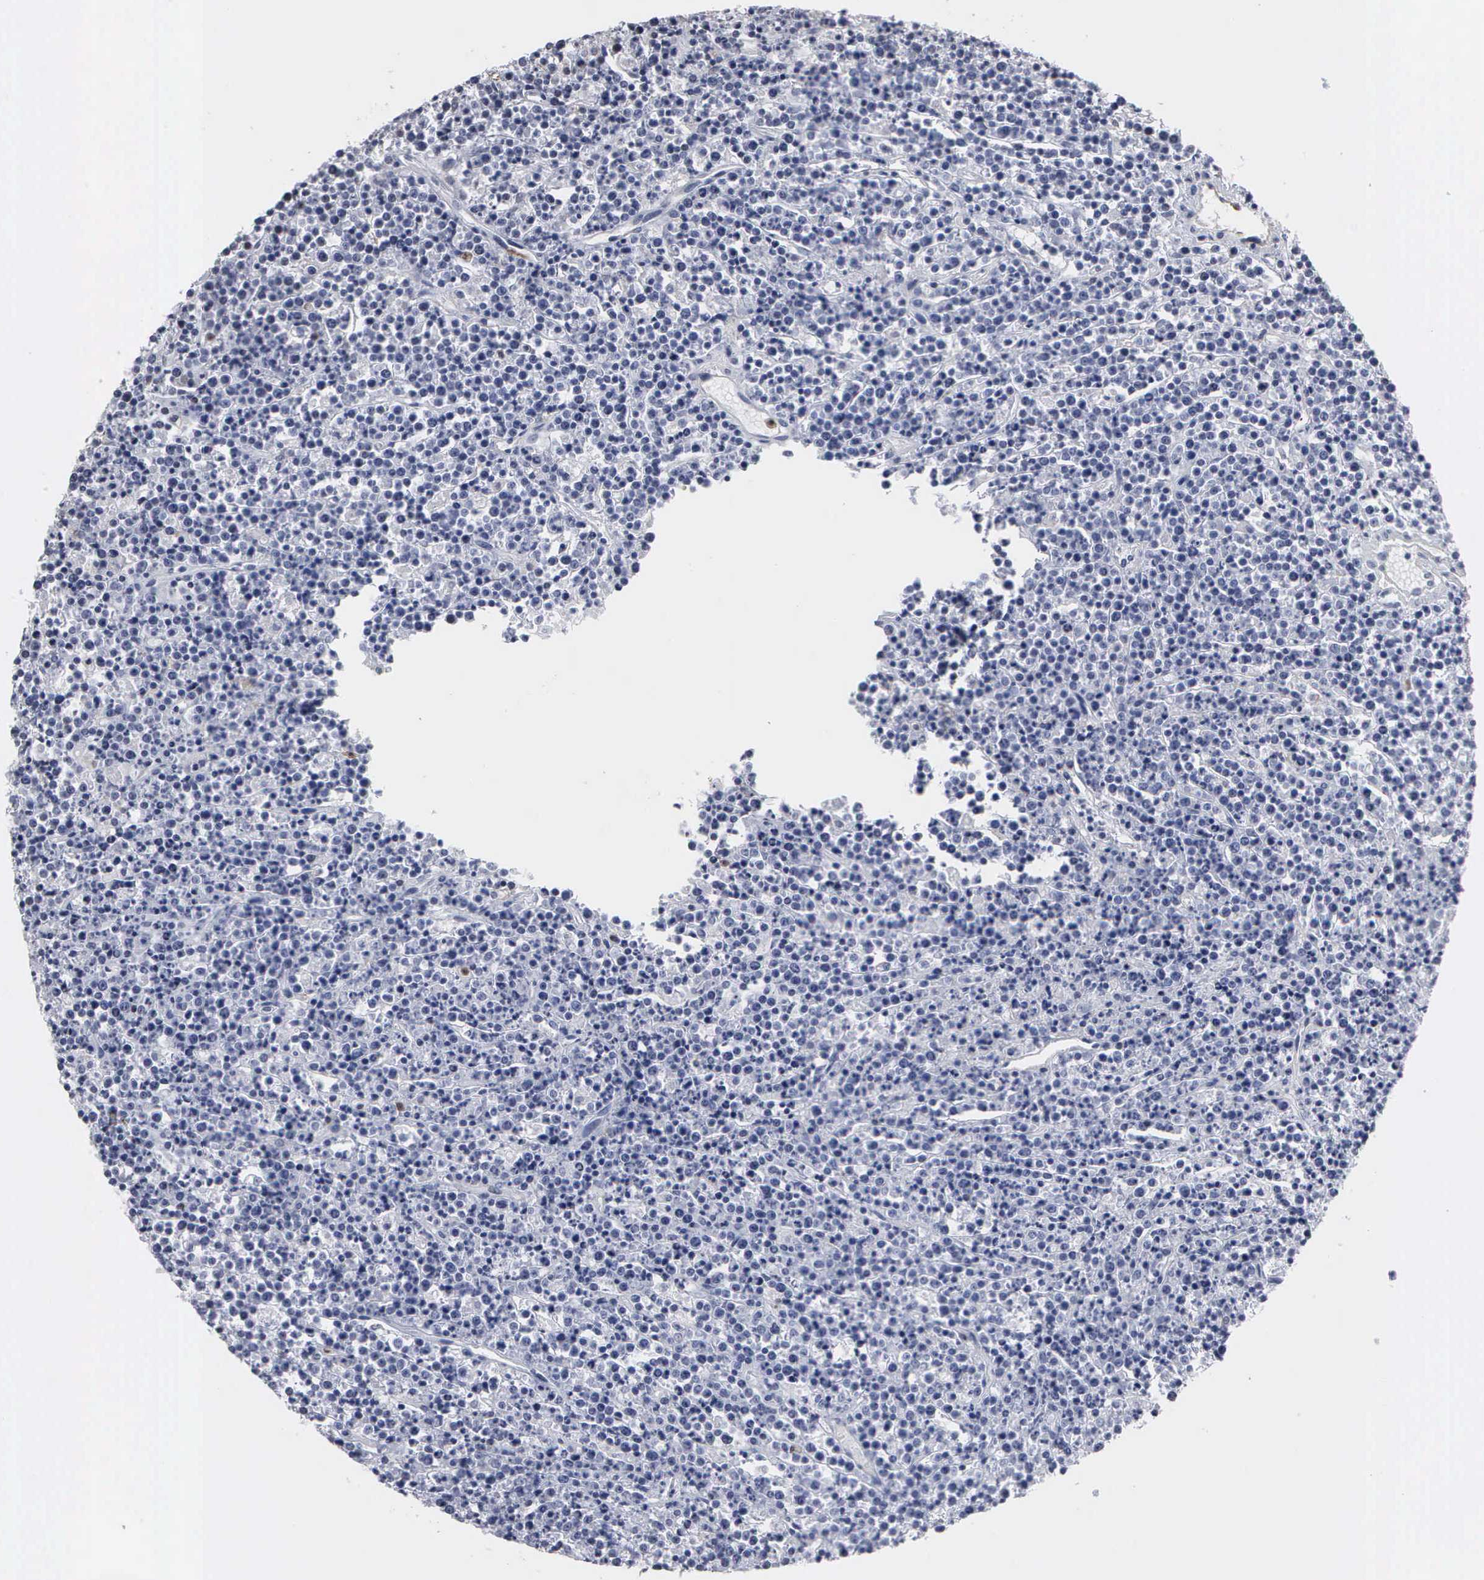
{"staining": {"intensity": "negative", "quantity": "none", "location": "none"}, "tissue": "lymphoma", "cell_type": "Tumor cells", "image_type": "cancer", "snomed": [{"axis": "morphology", "description": "Malignant lymphoma, non-Hodgkin's type, High grade"}, {"axis": "topography", "description": "Ovary"}], "caption": "Micrograph shows no significant protein staining in tumor cells of lymphoma. The staining was performed using DAB (3,3'-diaminobenzidine) to visualize the protein expression in brown, while the nuclei were stained in blue with hematoxylin (Magnification: 20x).", "gene": "SPIN3", "patient": {"sex": "female", "age": 56}}